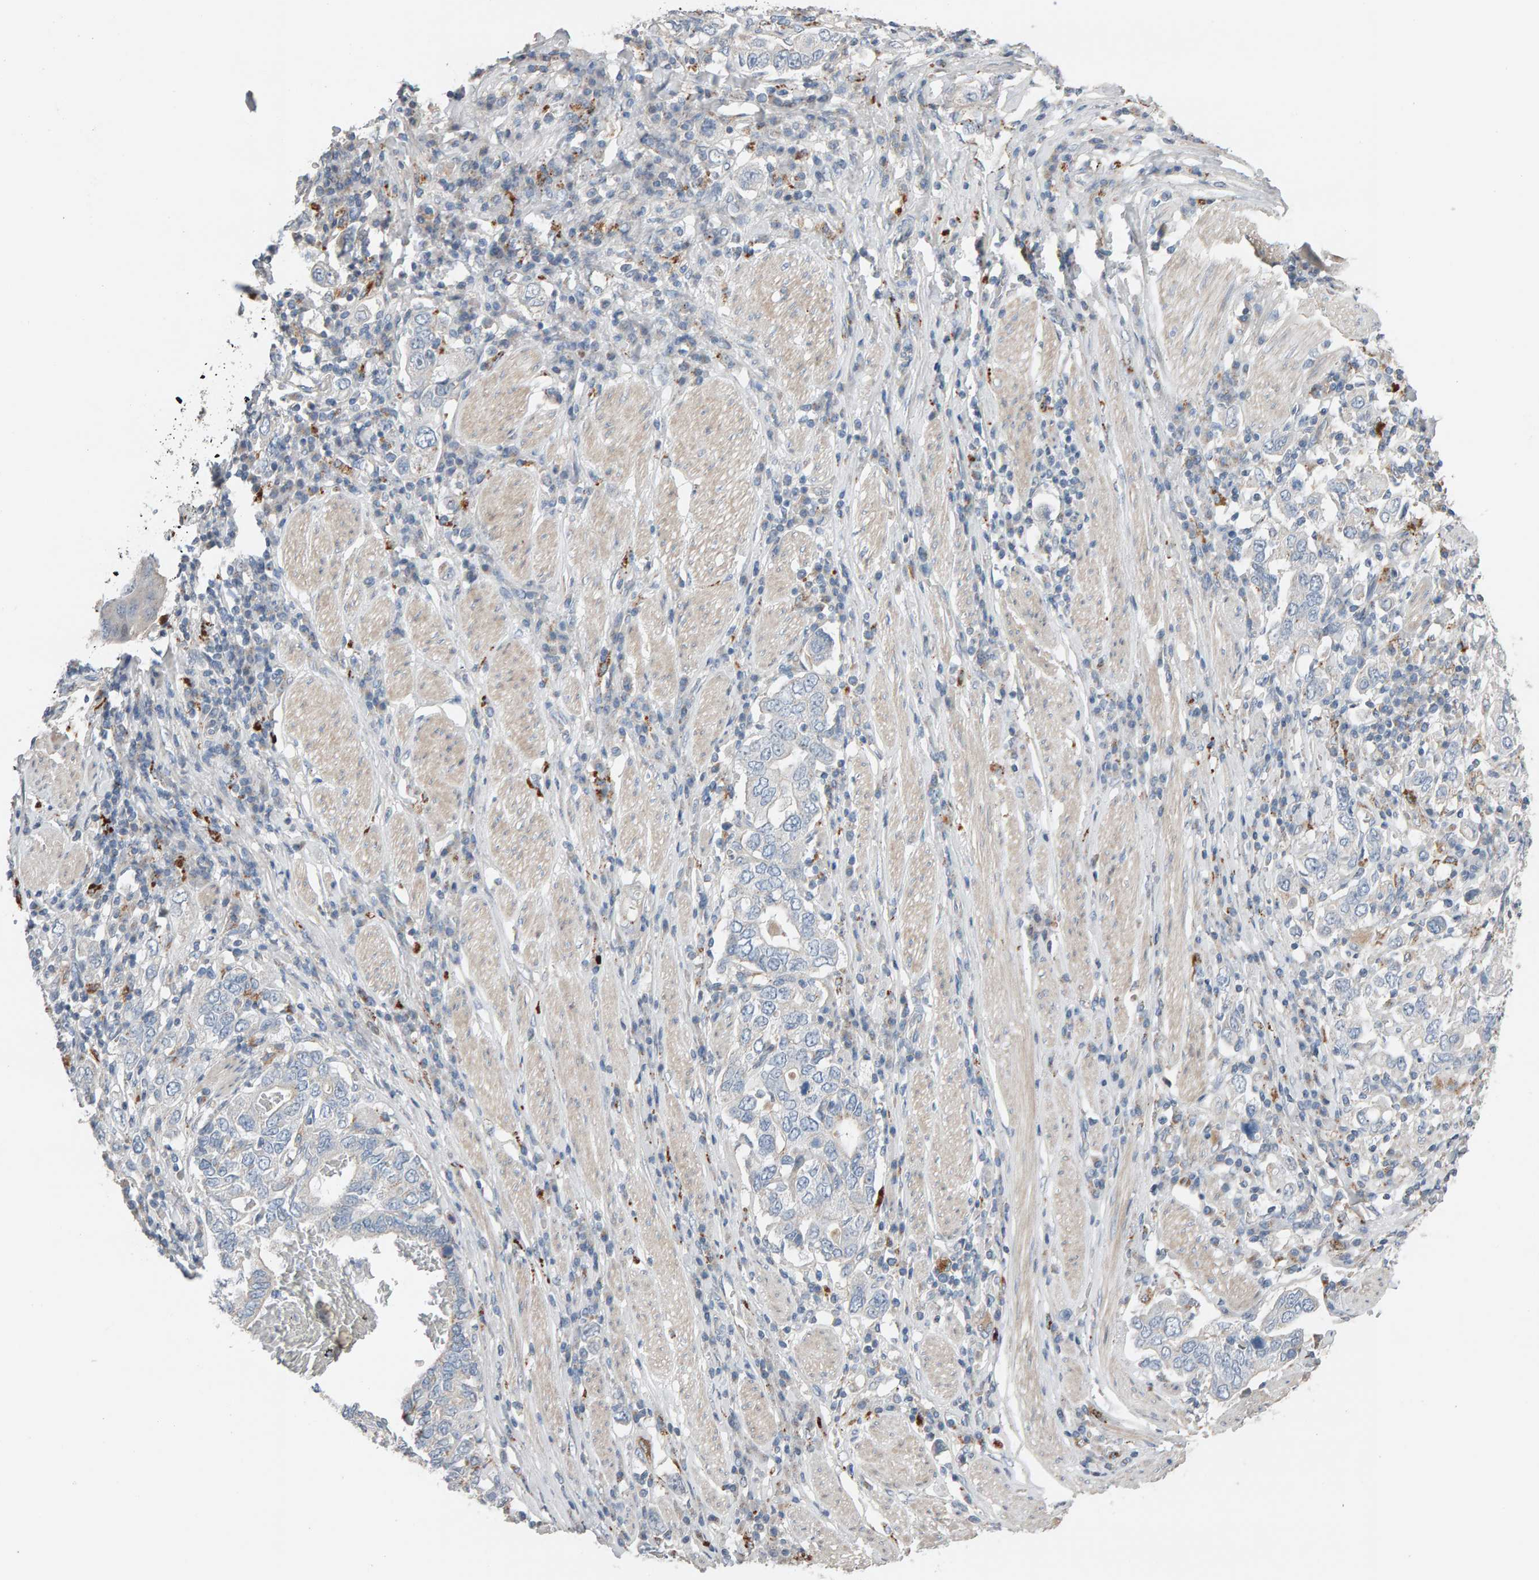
{"staining": {"intensity": "negative", "quantity": "none", "location": "none"}, "tissue": "stomach cancer", "cell_type": "Tumor cells", "image_type": "cancer", "snomed": [{"axis": "morphology", "description": "Adenocarcinoma, NOS"}, {"axis": "topography", "description": "Stomach, upper"}], "caption": "Adenocarcinoma (stomach) stained for a protein using immunohistochemistry (IHC) exhibits no positivity tumor cells.", "gene": "IPPK", "patient": {"sex": "male", "age": 62}}